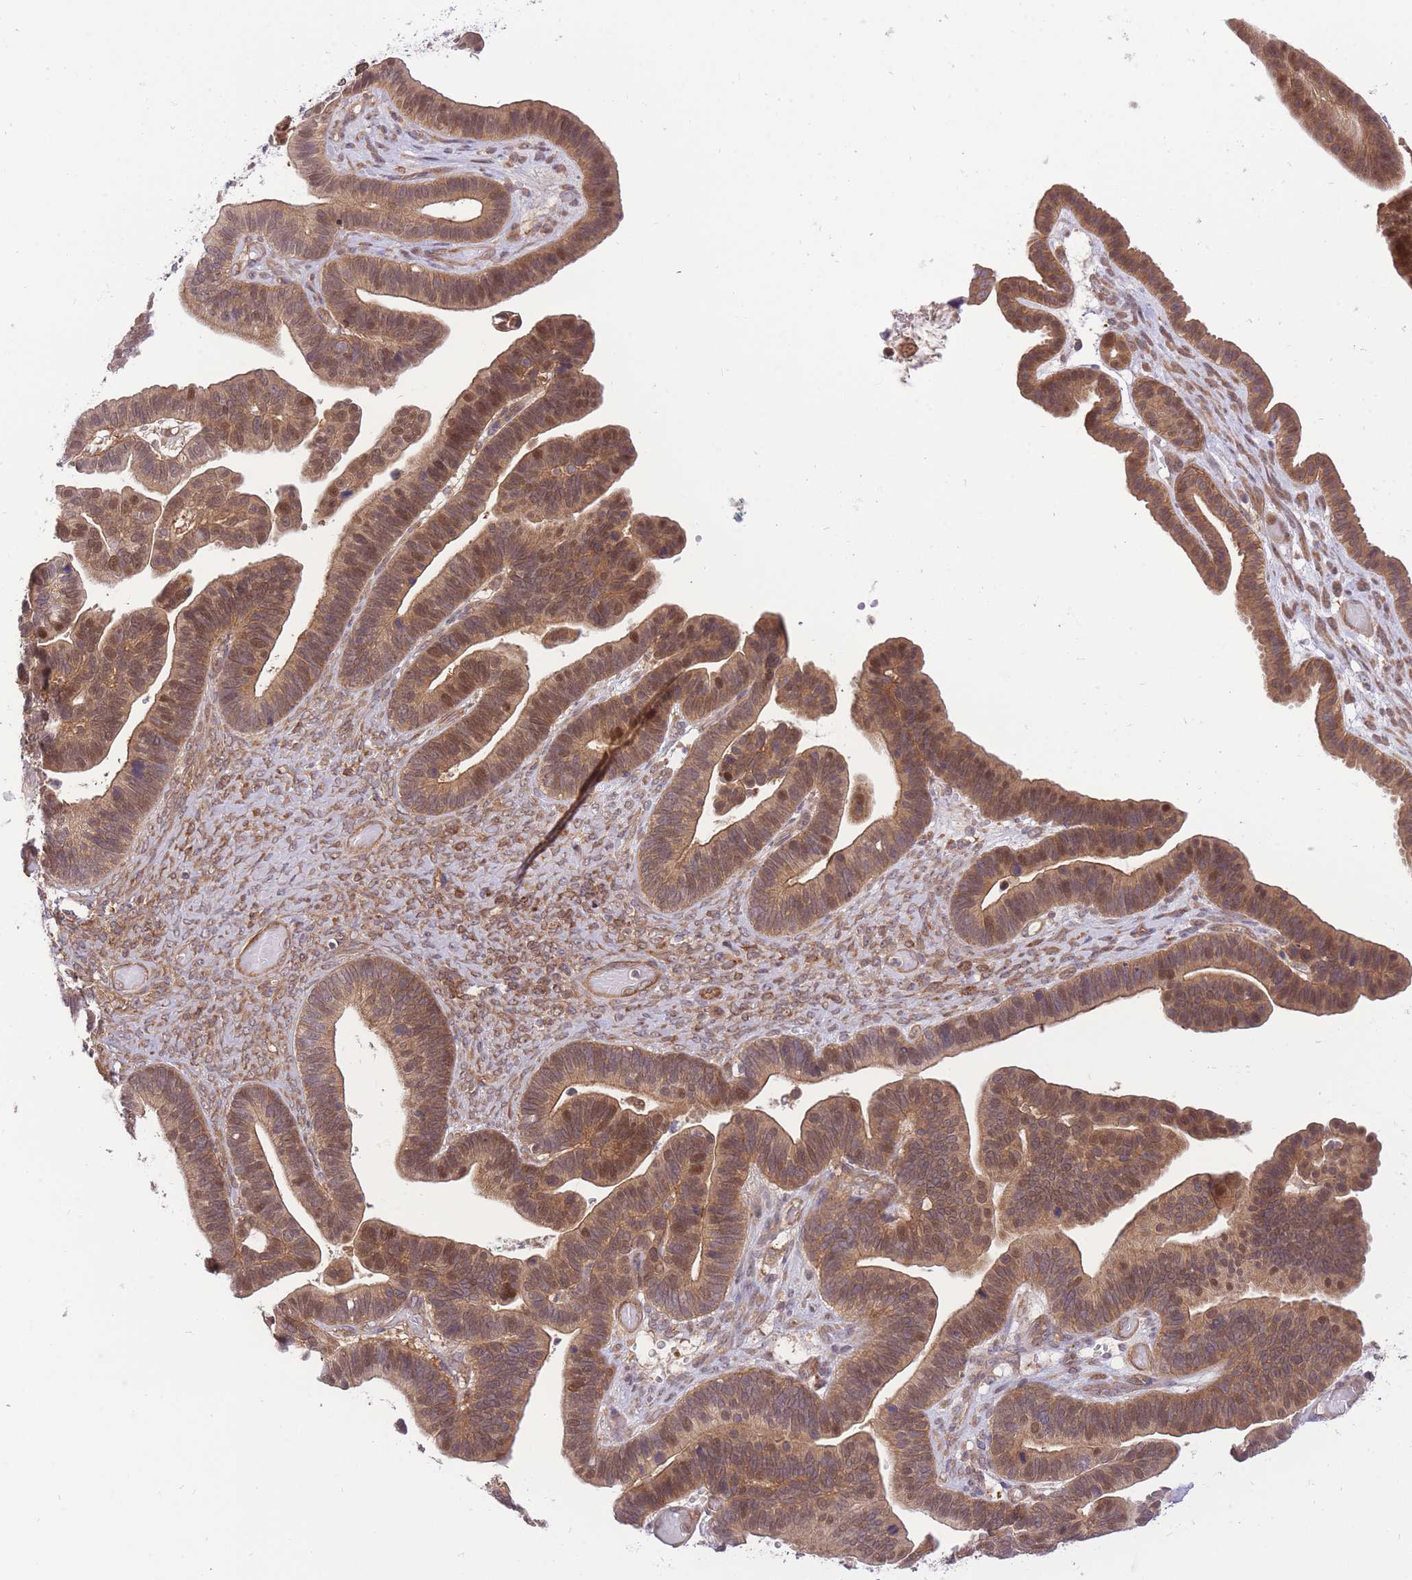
{"staining": {"intensity": "moderate", "quantity": ">75%", "location": "cytoplasmic/membranous,nuclear"}, "tissue": "ovarian cancer", "cell_type": "Tumor cells", "image_type": "cancer", "snomed": [{"axis": "morphology", "description": "Cystadenocarcinoma, serous, NOS"}, {"axis": "topography", "description": "Ovary"}], "caption": "A high-resolution micrograph shows IHC staining of ovarian serous cystadenocarcinoma, which reveals moderate cytoplasmic/membranous and nuclear expression in approximately >75% of tumor cells.", "gene": "PREP", "patient": {"sex": "female", "age": 56}}